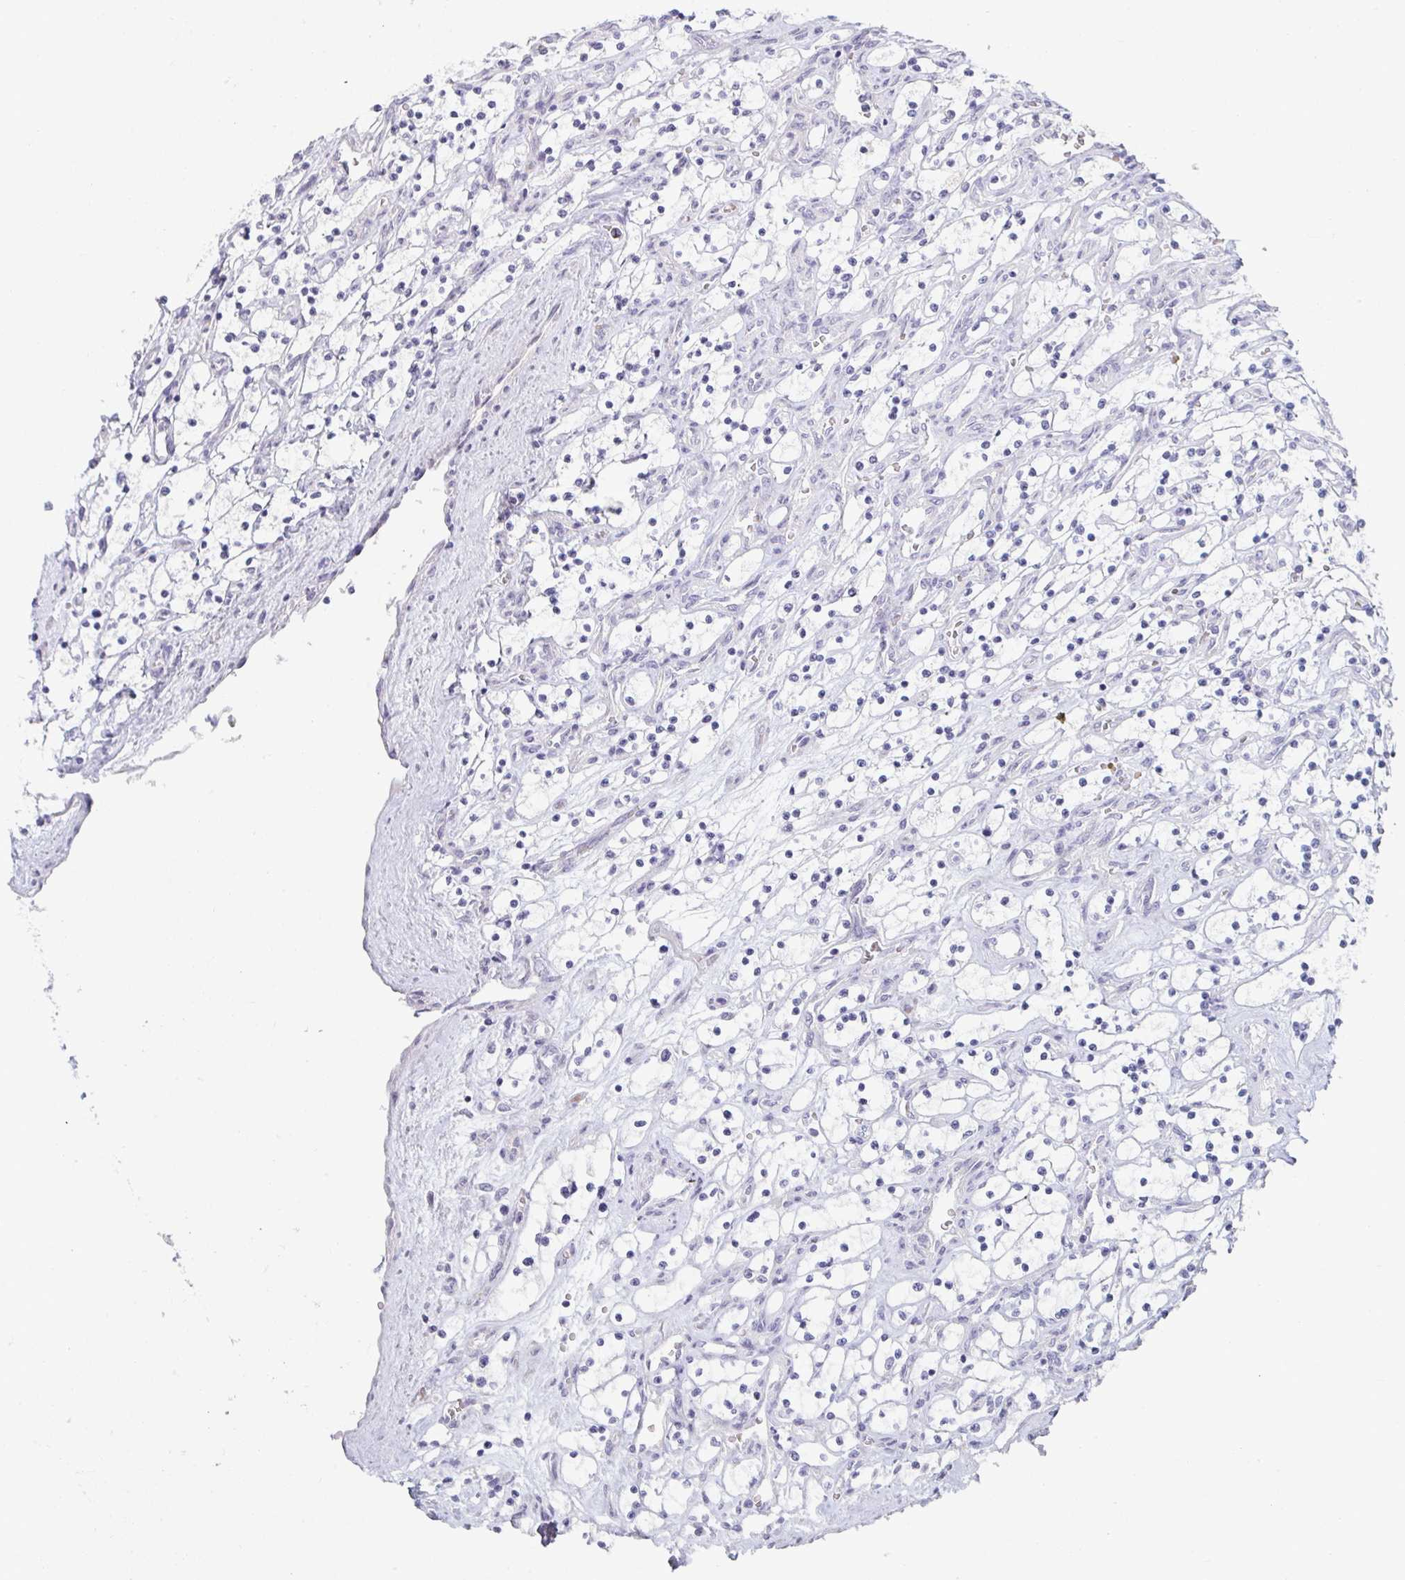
{"staining": {"intensity": "negative", "quantity": "none", "location": "none"}, "tissue": "renal cancer", "cell_type": "Tumor cells", "image_type": "cancer", "snomed": [{"axis": "morphology", "description": "Adenocarcinoma, NOS"}, {"axis": "topography", "description": "Kidney"}], "caption": "Immunohistochemistry of renal cancer (adenocarcinoma) displays no staining in tumor cells. (DAB (3,3'-diaminobenzidine) immunohistochemistry (IHC) with hematoxylin counter stain).", "gene": "SHB", "patient": {"sex": "female", "age": 69}}